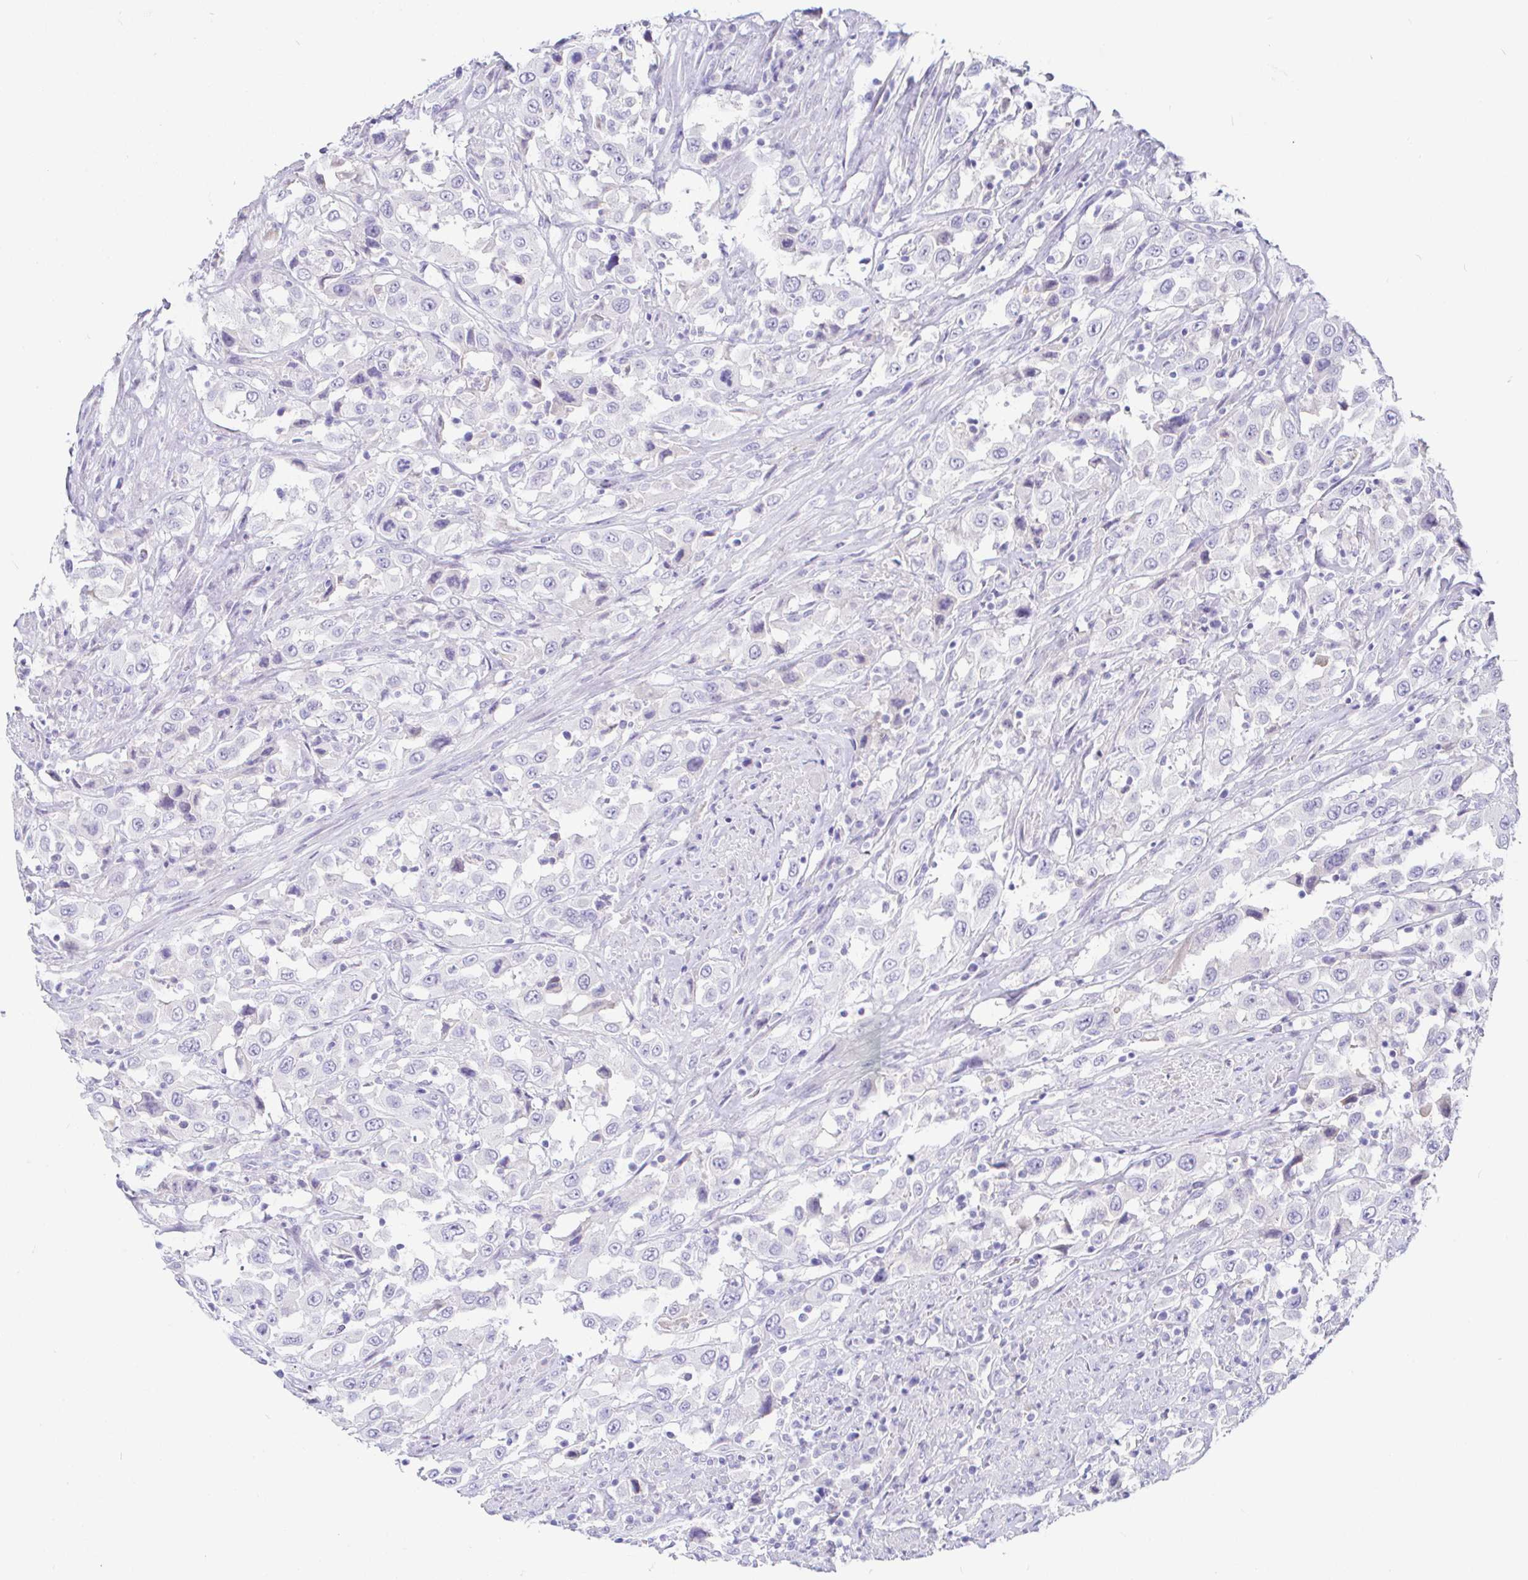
{"staining": {"intensity": "negative", "quantity": "none", "location": "none"}, "tissue": "urothelial cancer", "cell_type": "Tumor cells", "image_type": "cancer", "snomed": [{"axis": "morphology", "description": "Urothelial carcinoma, High grade"}, {"axis": "topography", "description": "Urinary bladder"}], "caption": "Tumor cells are negative for protein expression in human urothelial cancer. (DAB (3,3'-diaminobenzidine) IHC visualized using brightfield microscopy, high magnification).", "gene": "SAA4", "patient": {"sex": "male", "age": 61}}